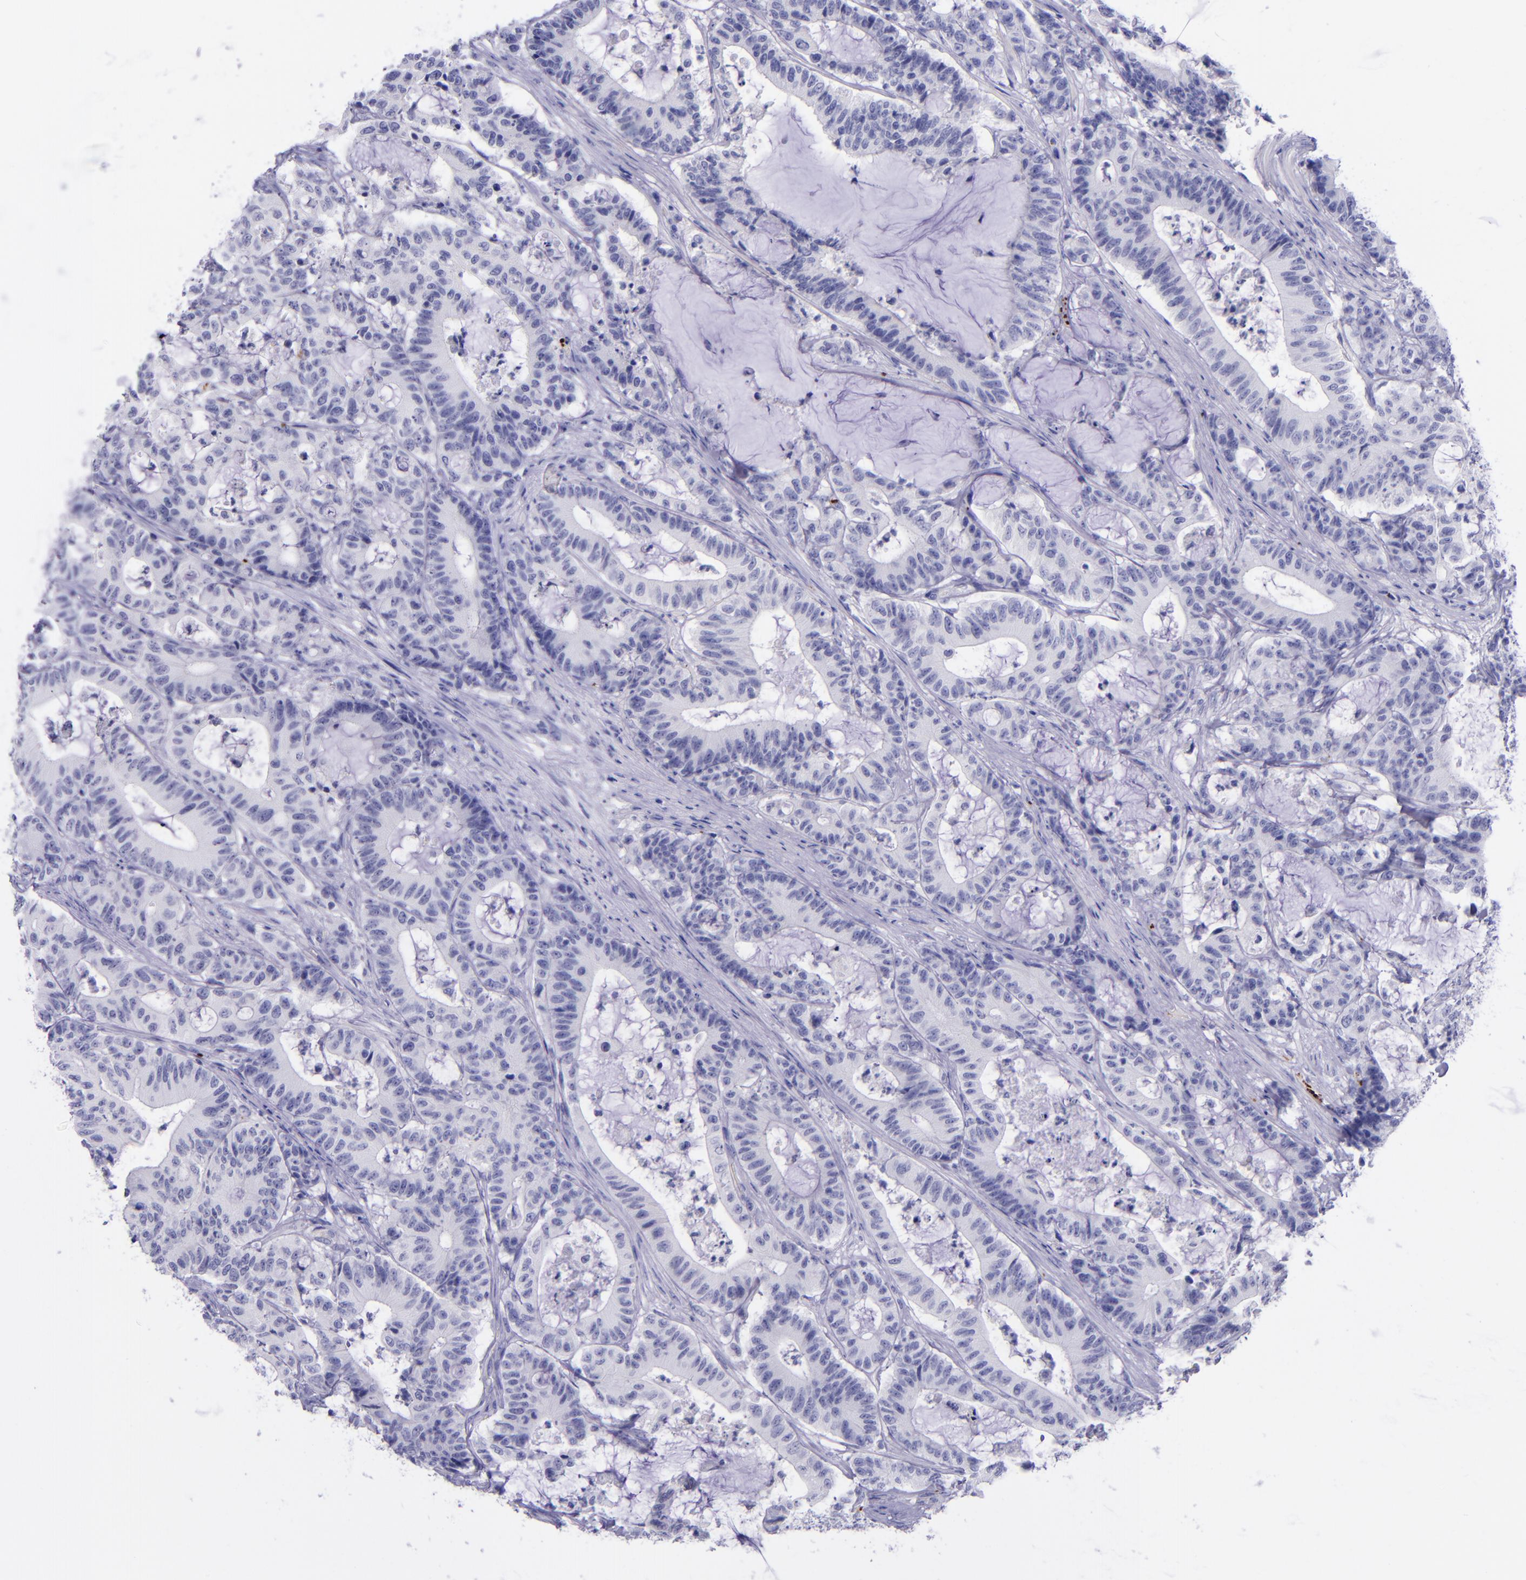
{"staining": {"intensity": "negative", "quantity": "none", "location": "none"}, "tissue": "colorectal cancer", "cell_type": "Tumor cells", "image_type": "cancer", "snomed": [{"axis": "morphology", "description": "Adenocarcinoma, NOS"}, {"axis": "topography", "description": "Colon"}], "caption": "IHC micrograph of human colorectal adenocarcinoma stained for a protein (brown), which shows no positivity in tumor cells. (Stains: DAB IHC with hematoxylin counter stain, Microscopy: brightfield microscopy at high magnification).", "gene": "SELE", "patient": {"sex": "female", "age": 84}}